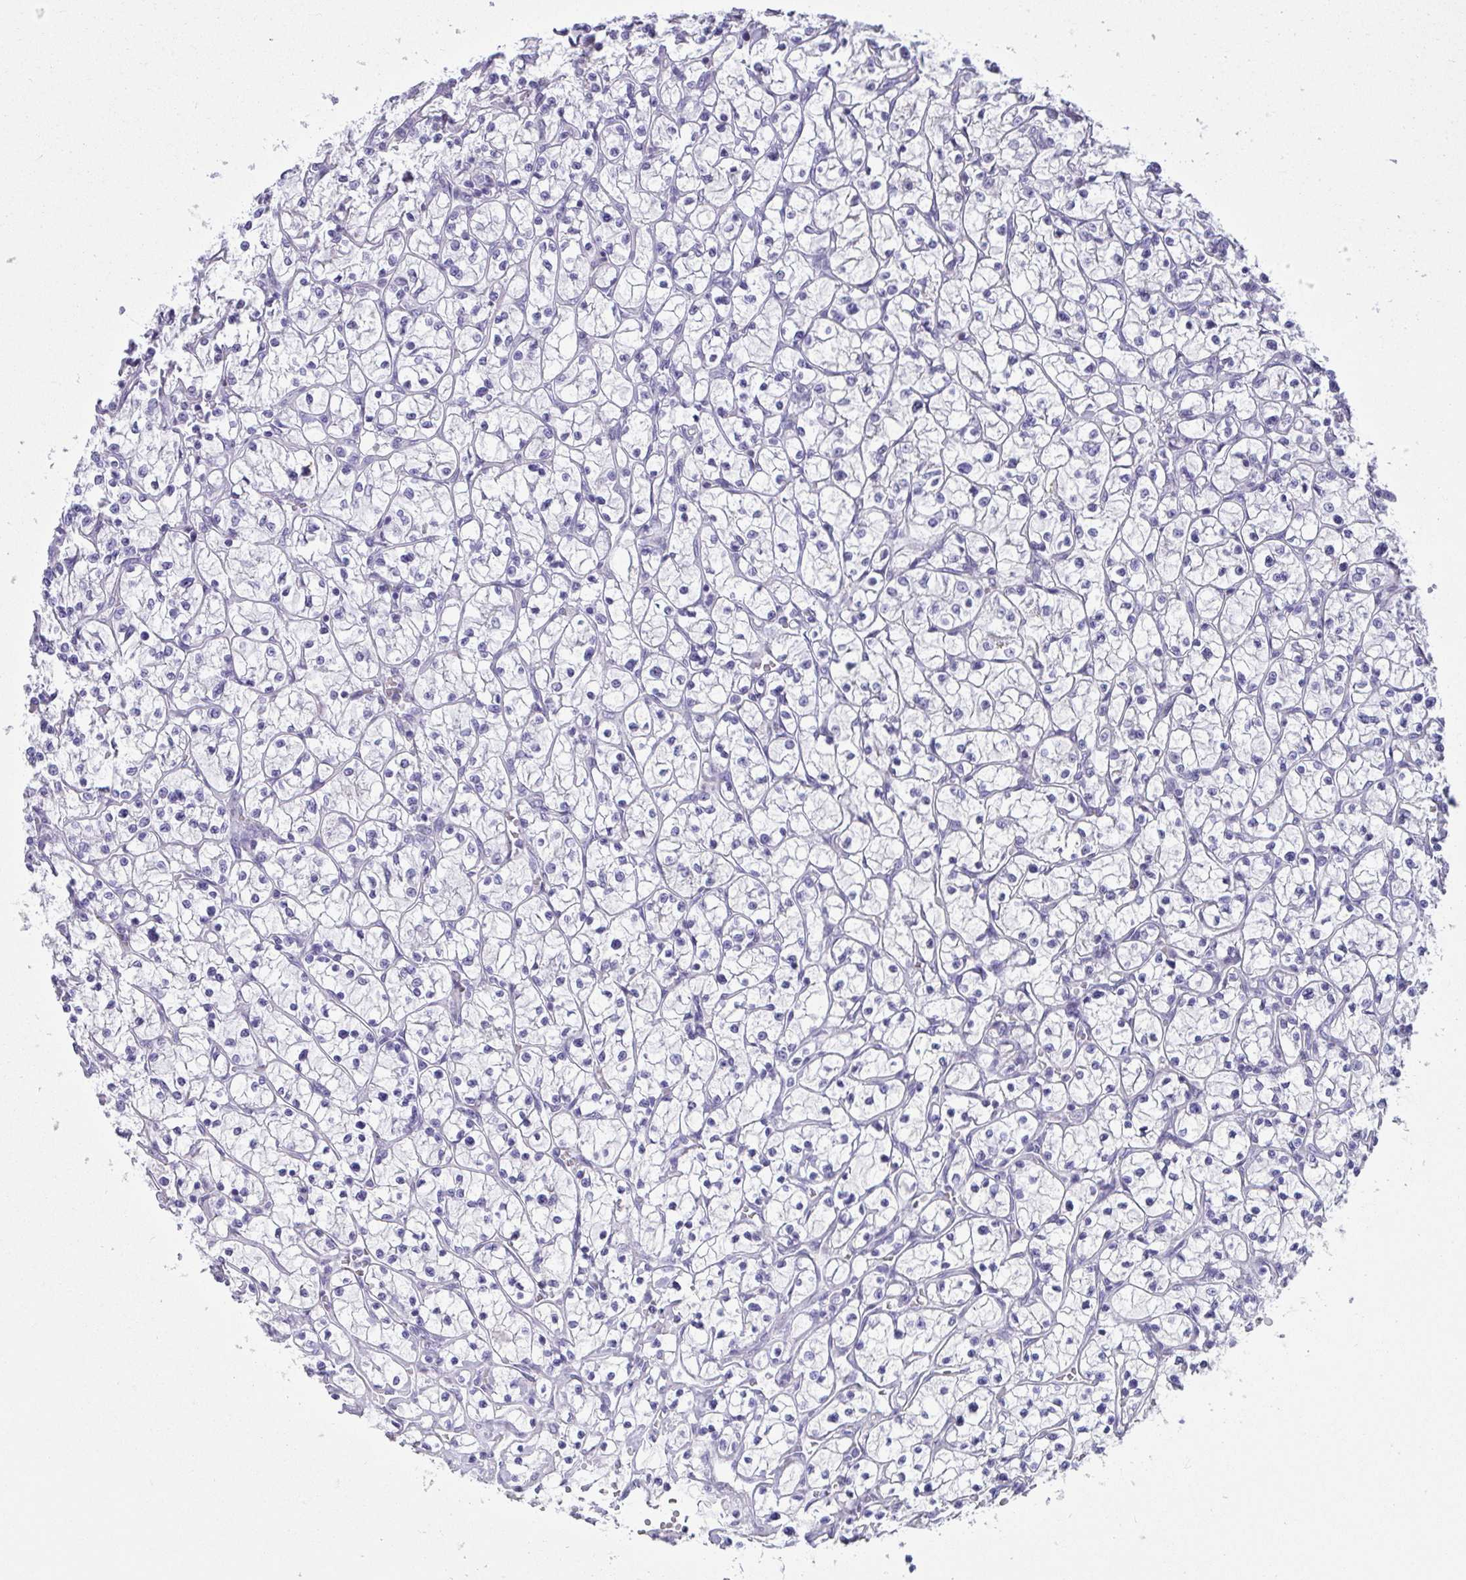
{"staining": {"intensity": "negative", "quantity": "none", "location": "none"}, "tissue": "renal cancer", "cell_type": "Tumor cells", "image_type": "cancer", "snomed": [{"axis": "morphology", "description": "Adenocarcinoma, NOS"}, {"axis": "topography", "description": "Kidney"}], "caption": "High magnification brightfield microscopy of renal adenocarcinoma stained with DAB (3,3'-diaminobenzidine) (brown) and counterstained with hematoxylin (blue): tumor cells show no significant expression. (DAB immunohistochemistry, high magnification).", "gene": "C4orf33", "patient": {"sex": "female", "age": 64}}